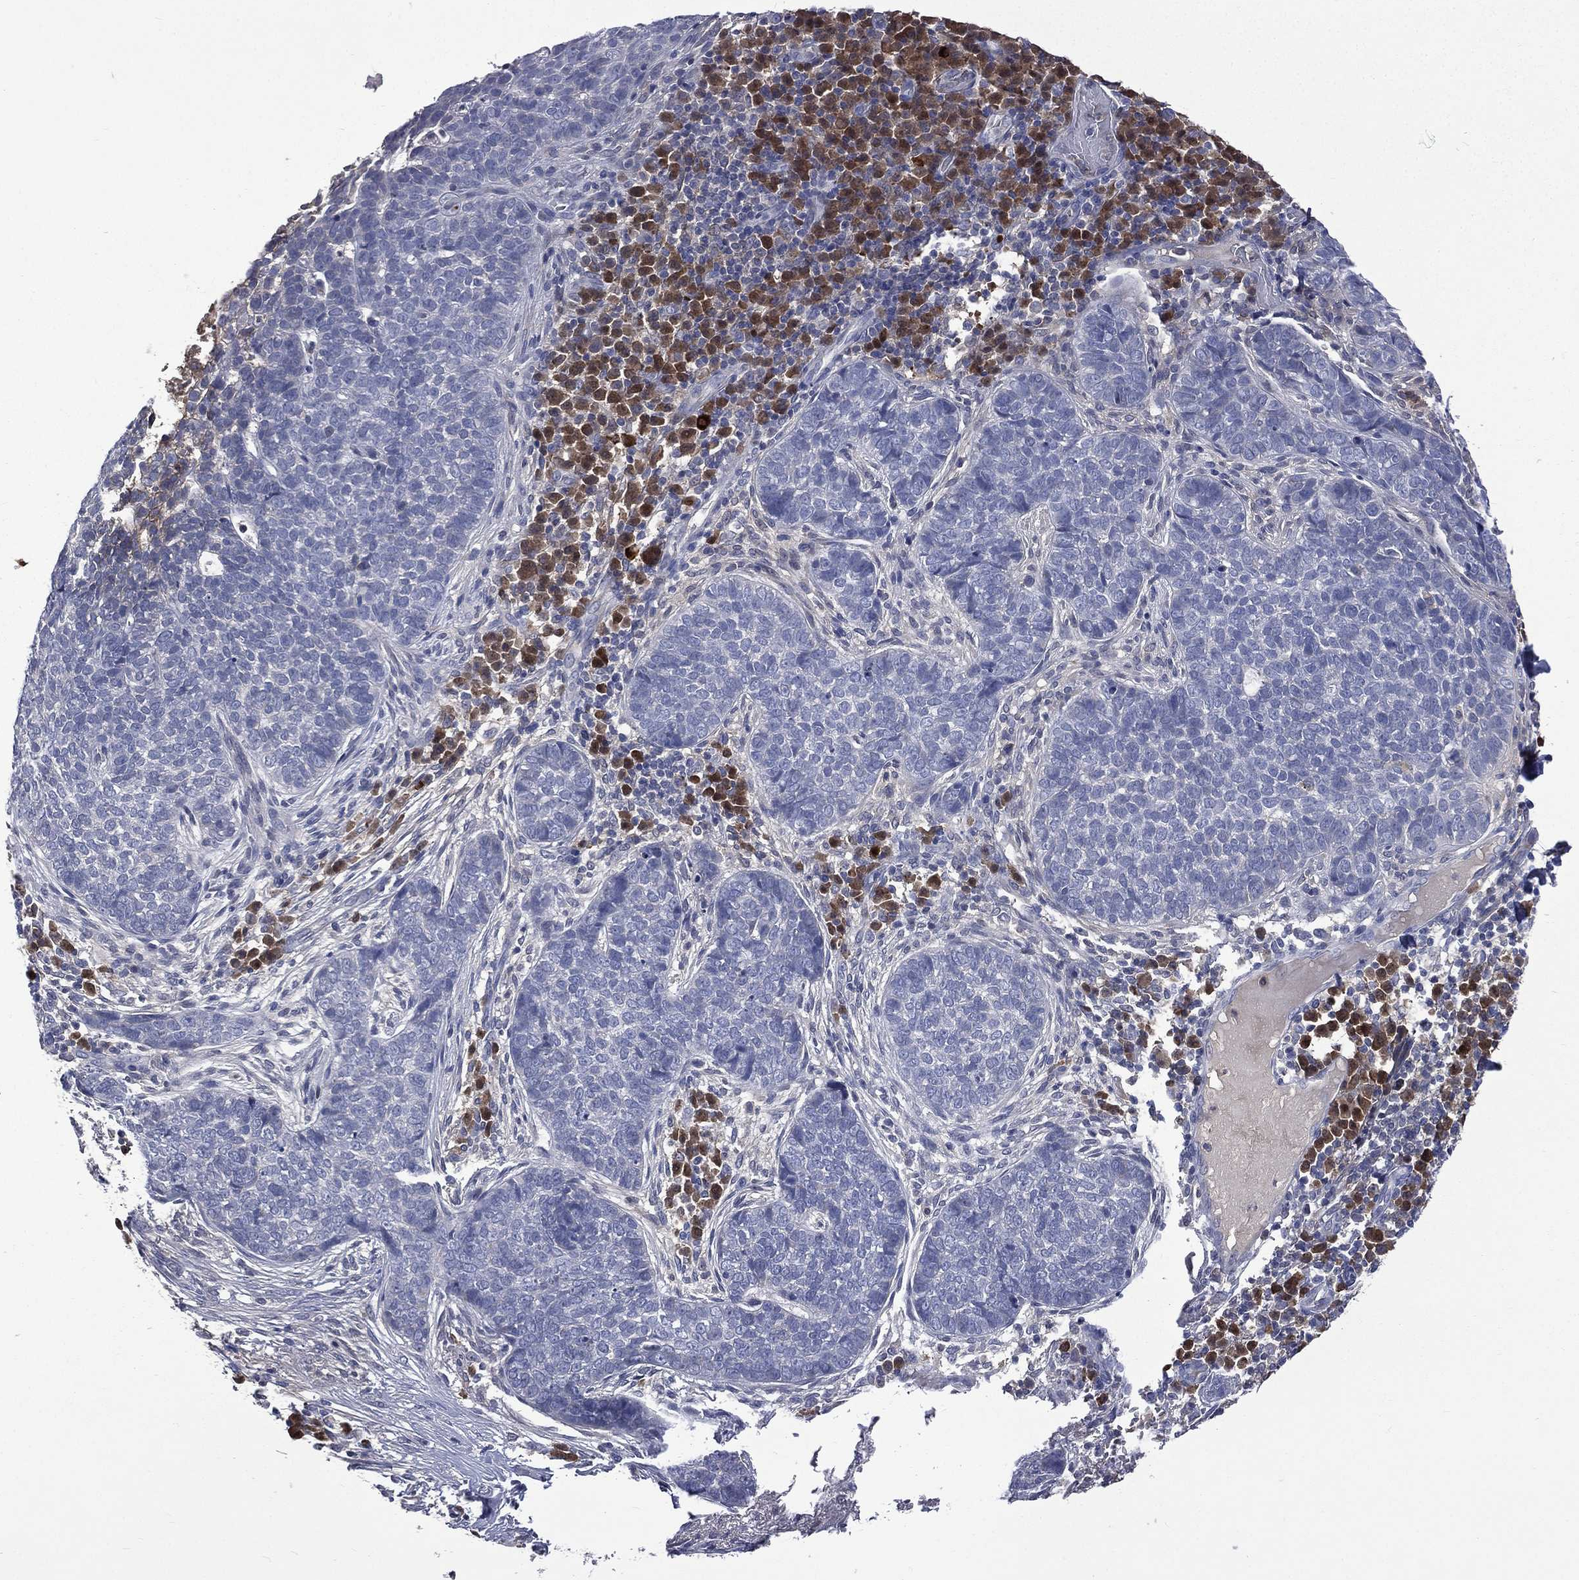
{"staining": {"intensity": "negative", "quantity": "none", "location": "none"}, "tissue": "skin cancer", "cell_type": "Tumor cells", "image_type": "cancer", "snomed": [{"axis": "morphology", "description": "Basal cell carcinoma"}, {"axis": "topography", "description": "Skin"}], "caption": "A histopathology image of human skin cancer is negative for staining in tumor cells.", "gene": "CA12", "patient": {"sex": "female", "age": 69}}